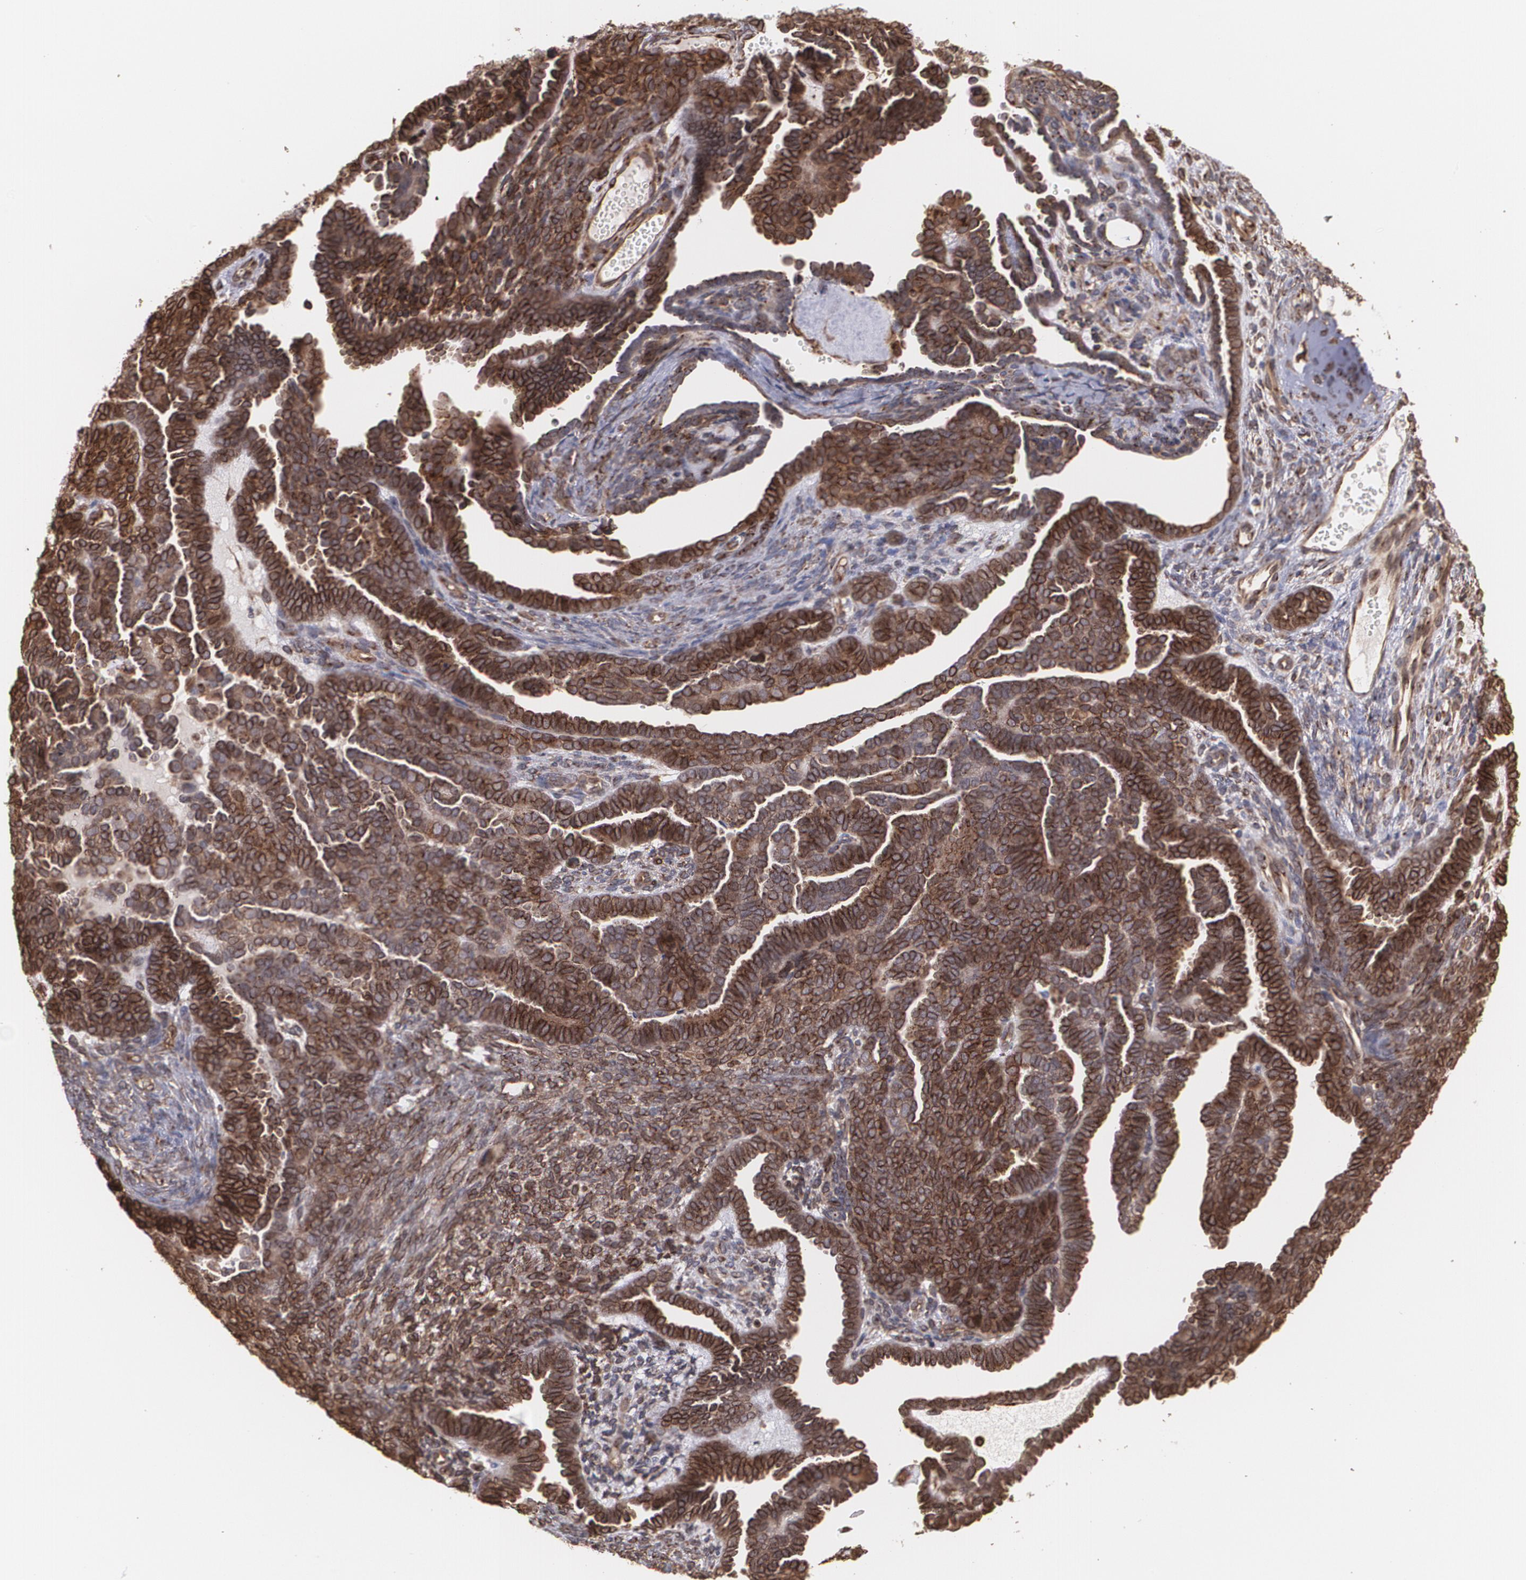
{"staining": {"intensity": "strong", "quantity": ">75%", "location": "cytoplasmic/membranous"}, "tissue": "endometrial cancer", "cell_type": "Tumor cells", "image_type": "cancer", "snomed": [{"axis": "morphology", "description": "Neoplasm, malignant, NOS"}, {"axis": "topography", "description": "Endometrium"}], "caption": "Immunohistochemistry (IHC) of human endometrial neoplasm (malignant) displays high levels of strong cytoplasmic/membranous staining in approximately >75% of tumor cells.", "gene": "TRIP11", "patient": {"sex": "female", "age": 74}}